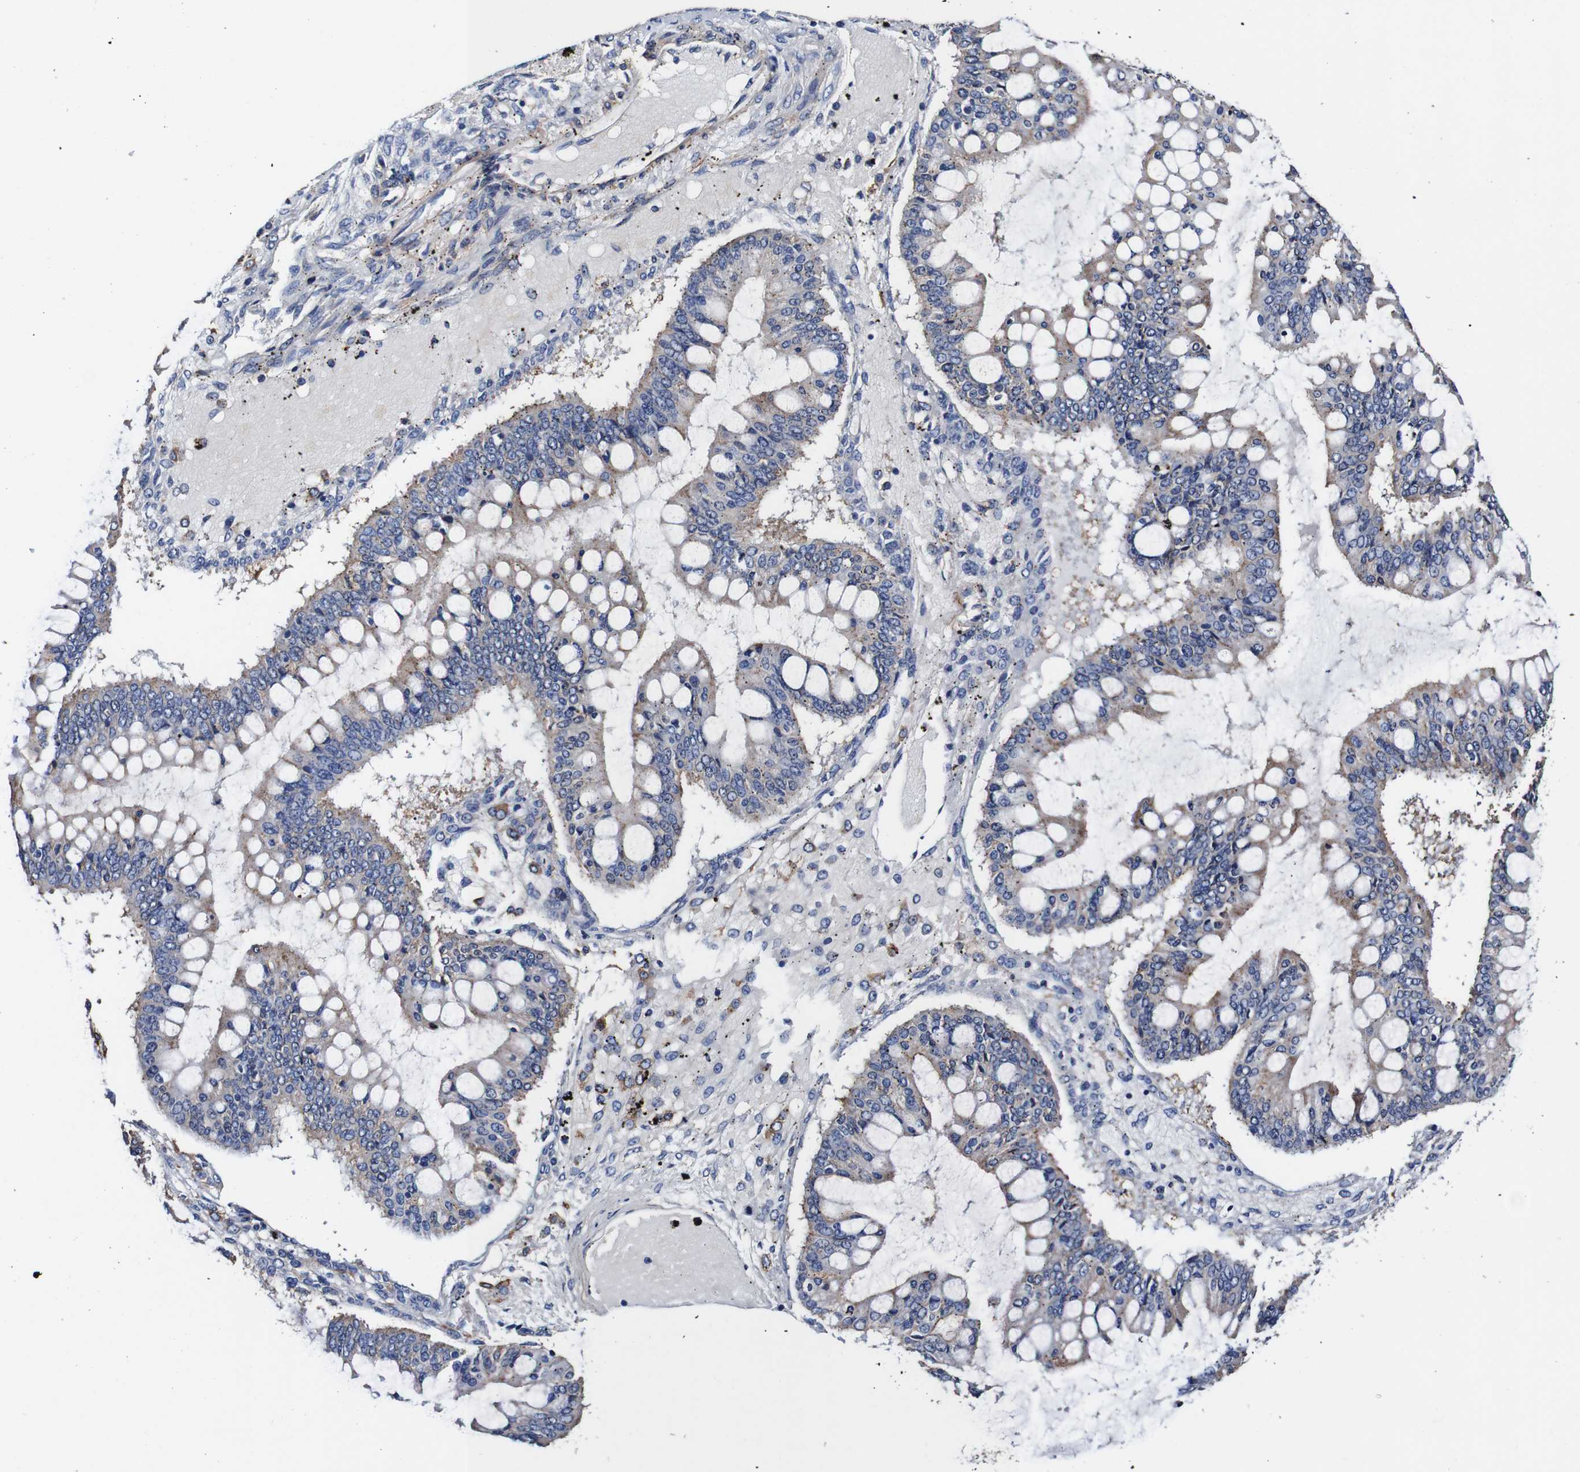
{"staining": {"intensity": "weak", "quantity": "25%-75%", "location": "cytoplasmic/membranous"}, "tissue": "ovarian cancer", "cell_type": "Tumor cells", "image_type": "cancer", "snomed": [{"axis": "morphology", "description": "Cystadenocarcinoma, mucinous, NOS"}, {"axis": "topography", "description": "Ovary"}], "caption": "Immunohistochemistry of ovarian cancer demonstrates low levels of weak cytoplasmic/membranous expression in approximately 25%-75% of tumor cells. The staining was performed using DAB, with brown indicating positive protein expression. Nuclei are stained blue with hematoxylin.", "gene": "PDCD6IP", "patient": {"sex": "female", "age": 73}}